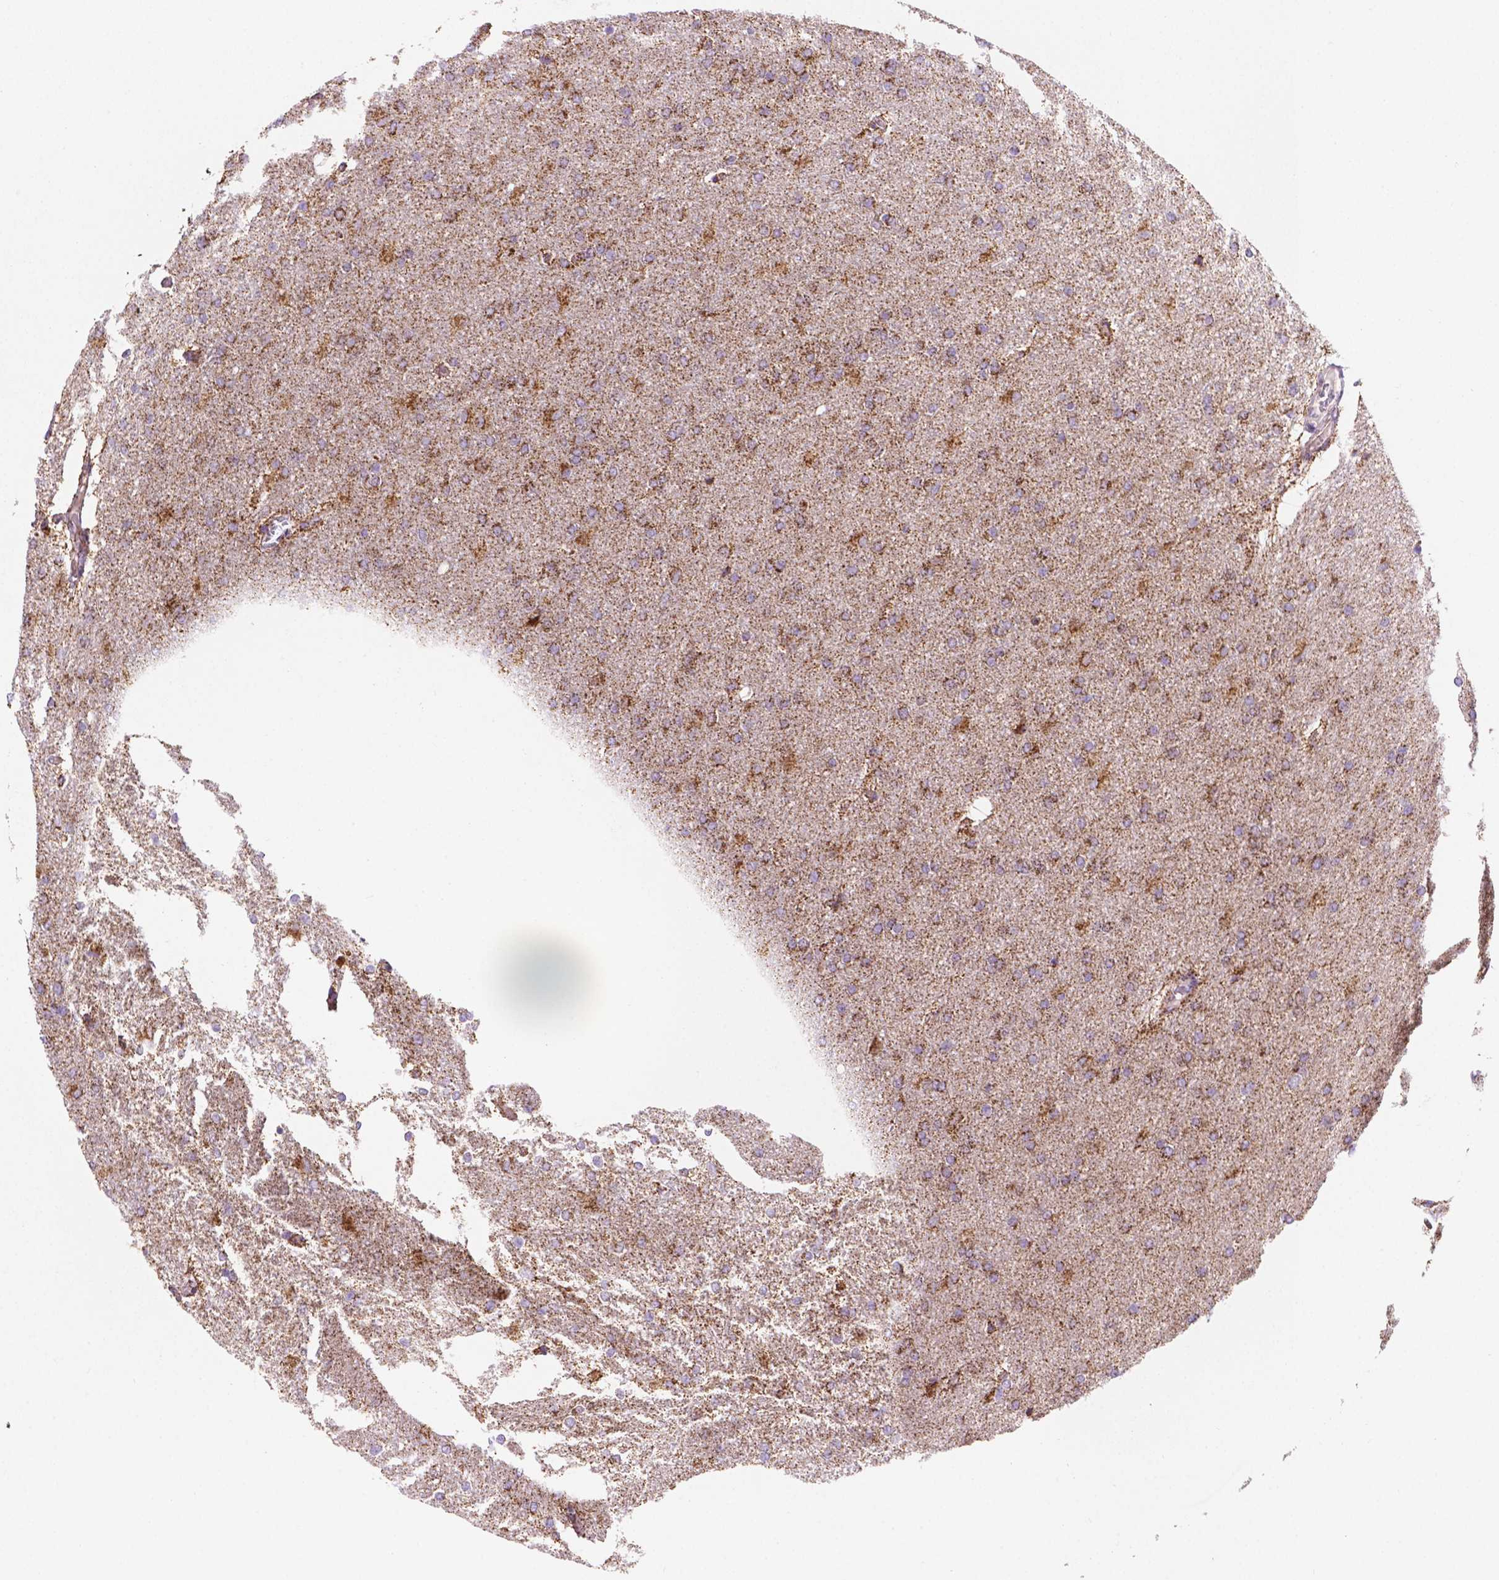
{"staining": {"intensity": "moderate", "quantity": ">75%", "location": "cytoplasmic/membranous"}, "tissue": "glioma", "cell_type": "Tumor cells", "image_type": "cancer", "snomed": [{"axis": "morphology", "description": "Glioma, malignant, High grade"}, {"axis": "topography", "description": "Cerebral cortex"}], "caption": "Immunohistochemistry image of human glioma stained for a protein (brown), which displays medium levels of moderate cytoplasmic/membranous expression in about >75% of tumor cells.", "gene": "HSPD1", "patient": {"sex": "male", "age": 70}}